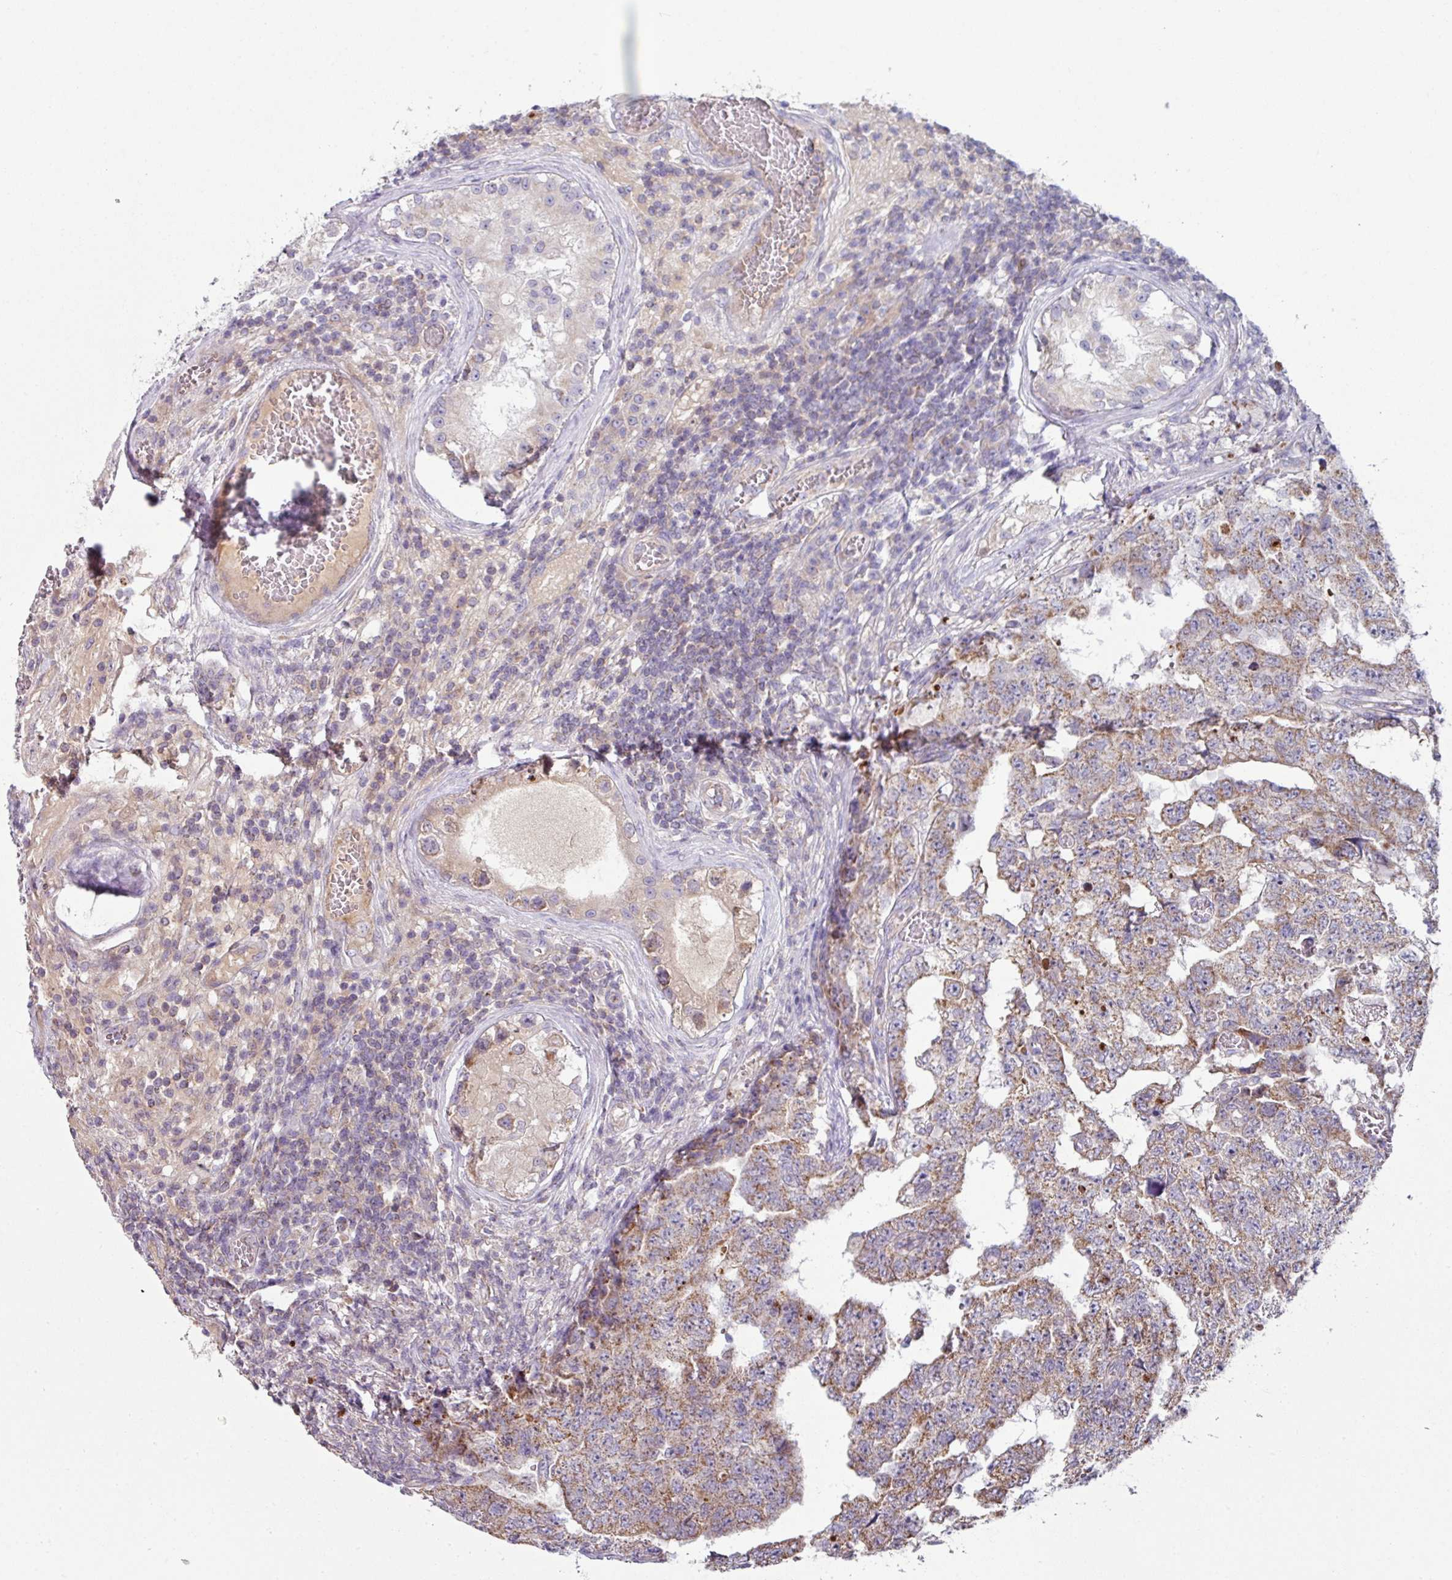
{"staining": {"intensity": "weak", "quantity": ">75%", "location": "cytoplasmic/membranous"}, "tissue": "testis cancer", "cell_type": "Tumor cells", "image_type": "cancer", "snomed": [{"axis": "morphology", "description": "Carcinoma, Embryonal, NOS"}, {"axis": "topography", "description": "Testis"}], "caption": "Embryonal carcinoma (testis) tissue reveals weak cytoplasmic/membranous positivity in about >75% of tumor cells, visualized by immunohistochemistry.", "gene": "LRRC9", "patient": {"sex": "male", "age": 25}}